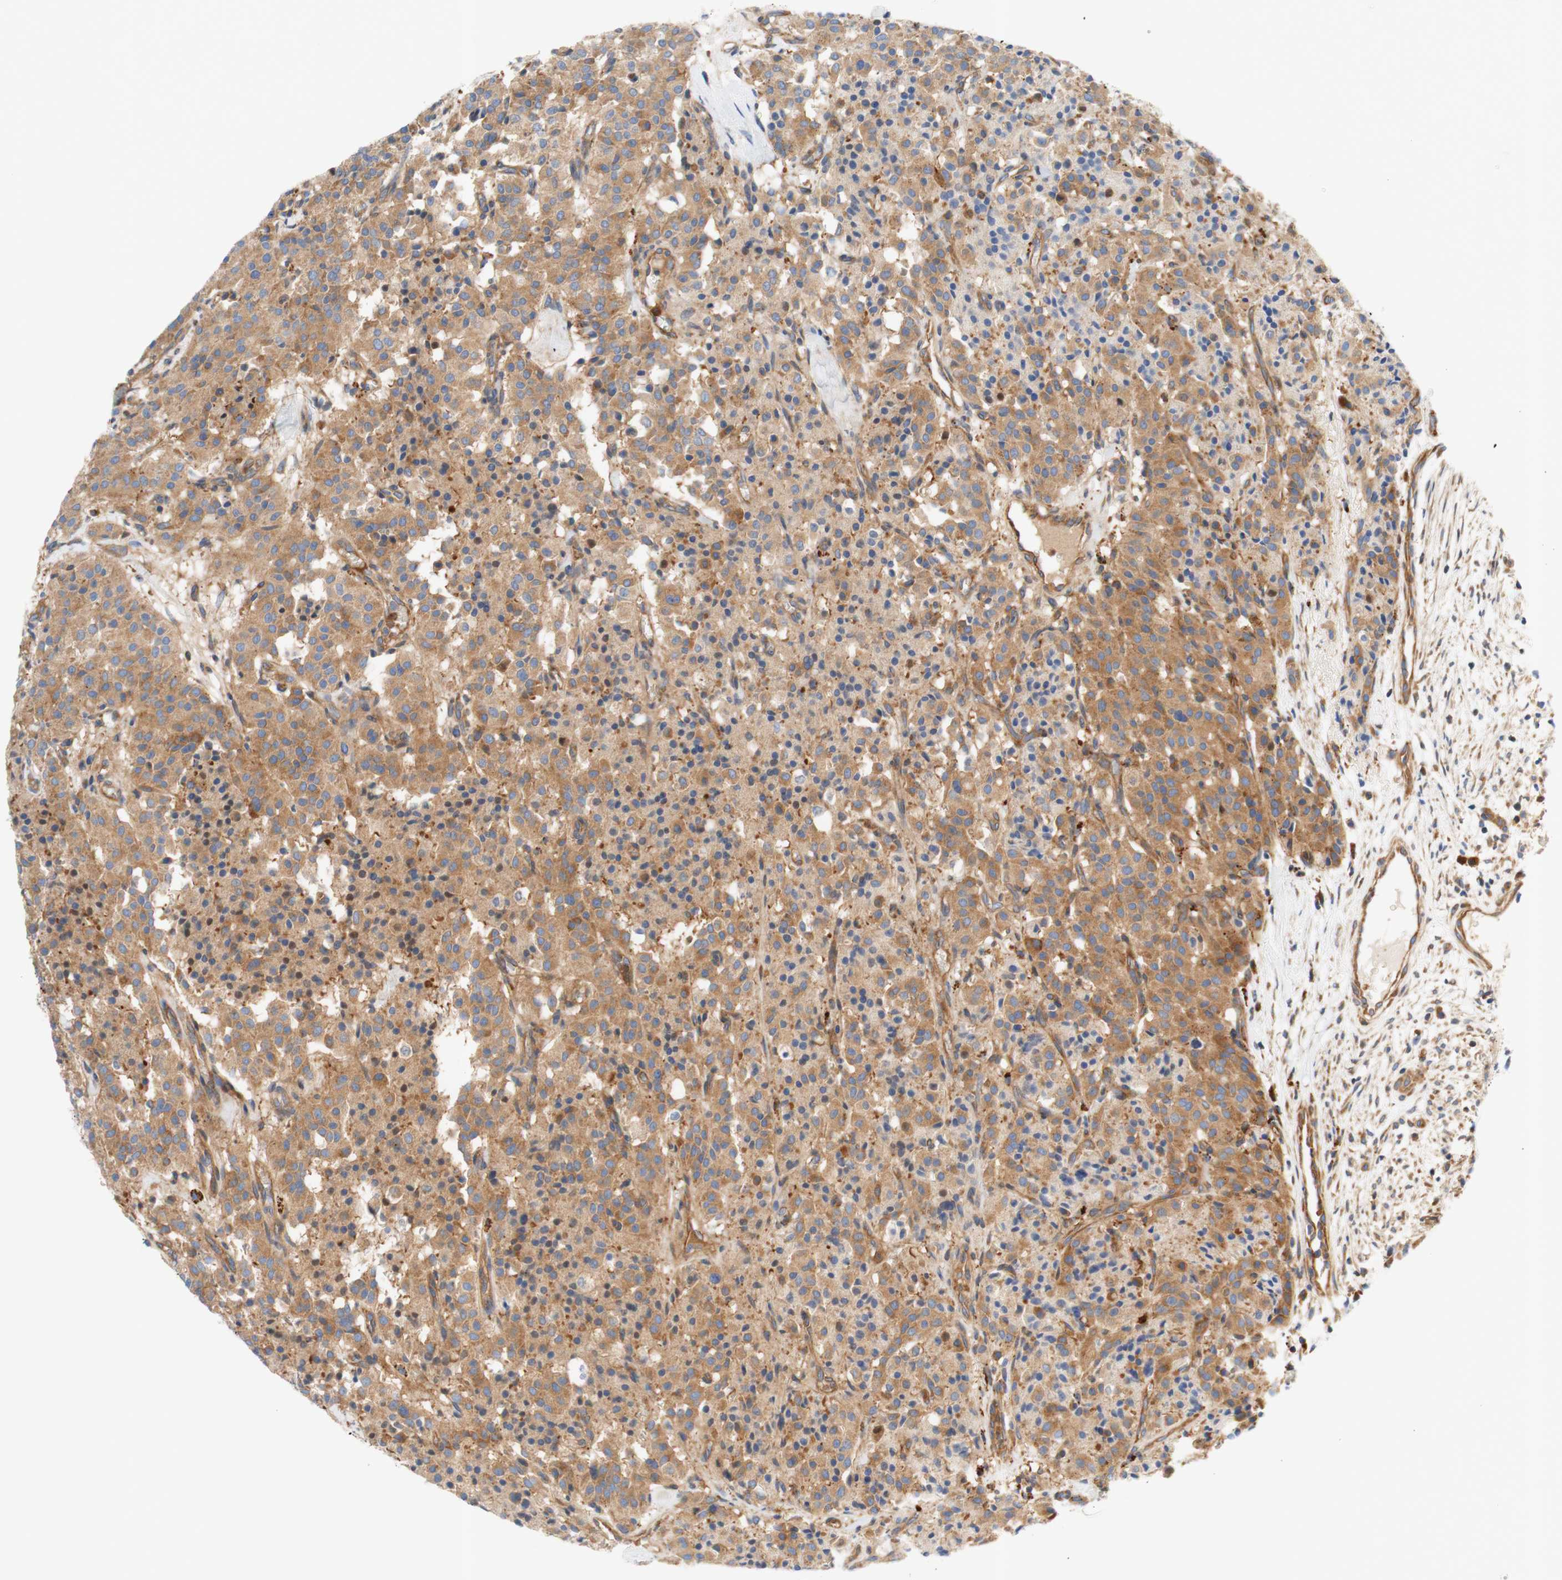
{"staining": {"intensity": "weak", "quantity": ">75%", "location": "cytoplasmic/membranous"}, "tissue": "carcinoid", "cell_type": "Tumor cells", "image_type": "cancer", "snomed": [{"axis": "morphology", "description": "Carcinoid, malignant, NOS"}, {"axis": "topography", "description": "Lung"}], "caption": "Immunohistochemistry (IHC) of carcinoid demonstrates low levels of weak cytoplasmic/membranous positivity in about >75% of tumor cells.", "gene": "STOM", "patient": {"sex": "male", "age": 30}}